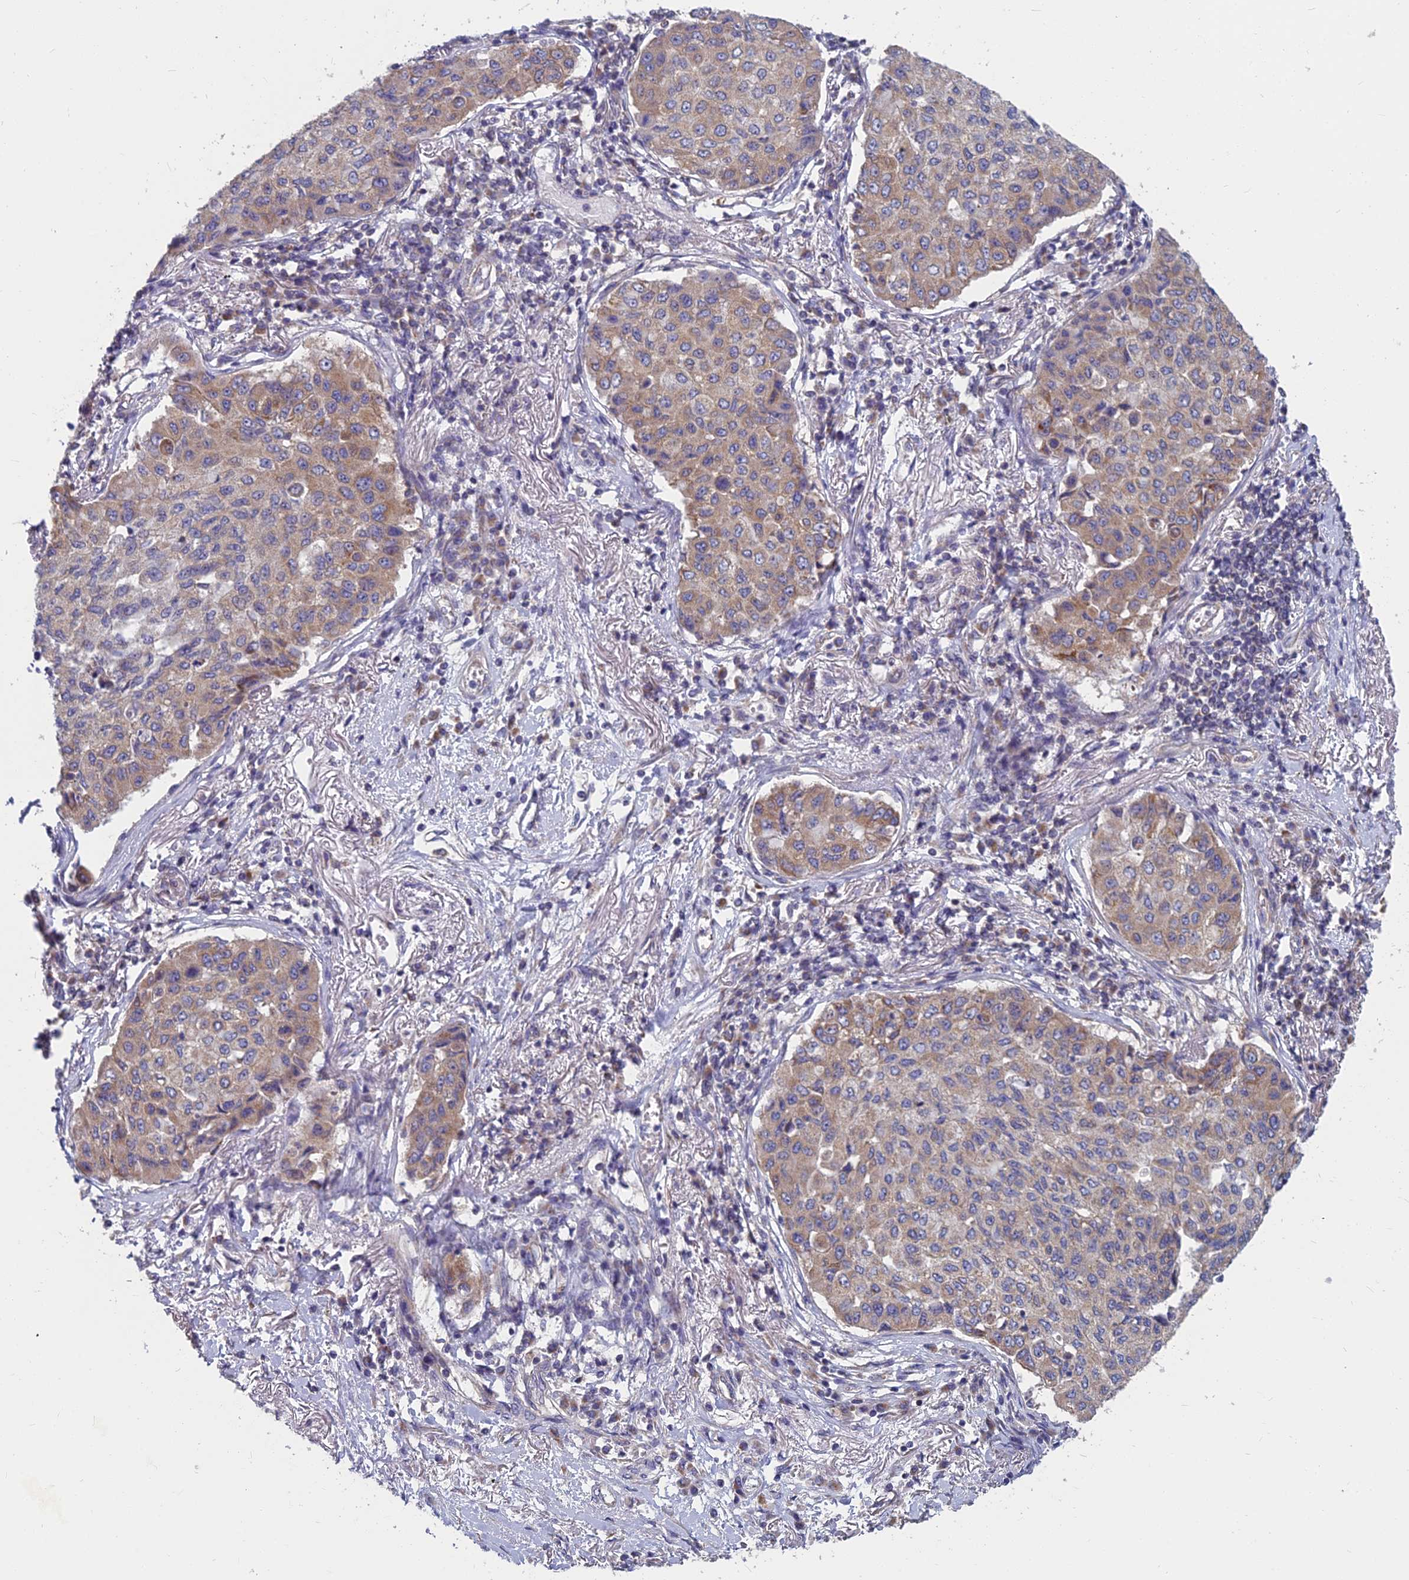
{"staining": {"intensity": "weak", "quantity": ">75%", "location": "cytoplasmic/membranous"}, "tissue": "lung cancer", "cell_type": "Tumor cells", "image_type": "cancer", "snomed": [{"axis": "morphology", "description": "Squamous cell carcinoma, NOS"}, {"axis": "topography", "description": "Lung"}], "caption": "Human lung cancer (squamous cell carcinoma) stained with a brown dye shows weak cytoplasmic/membranous positive staining in approximately >75% of tumor cells.", "gene": "COX20", "patient": {"sex": "male", "age": 74}}